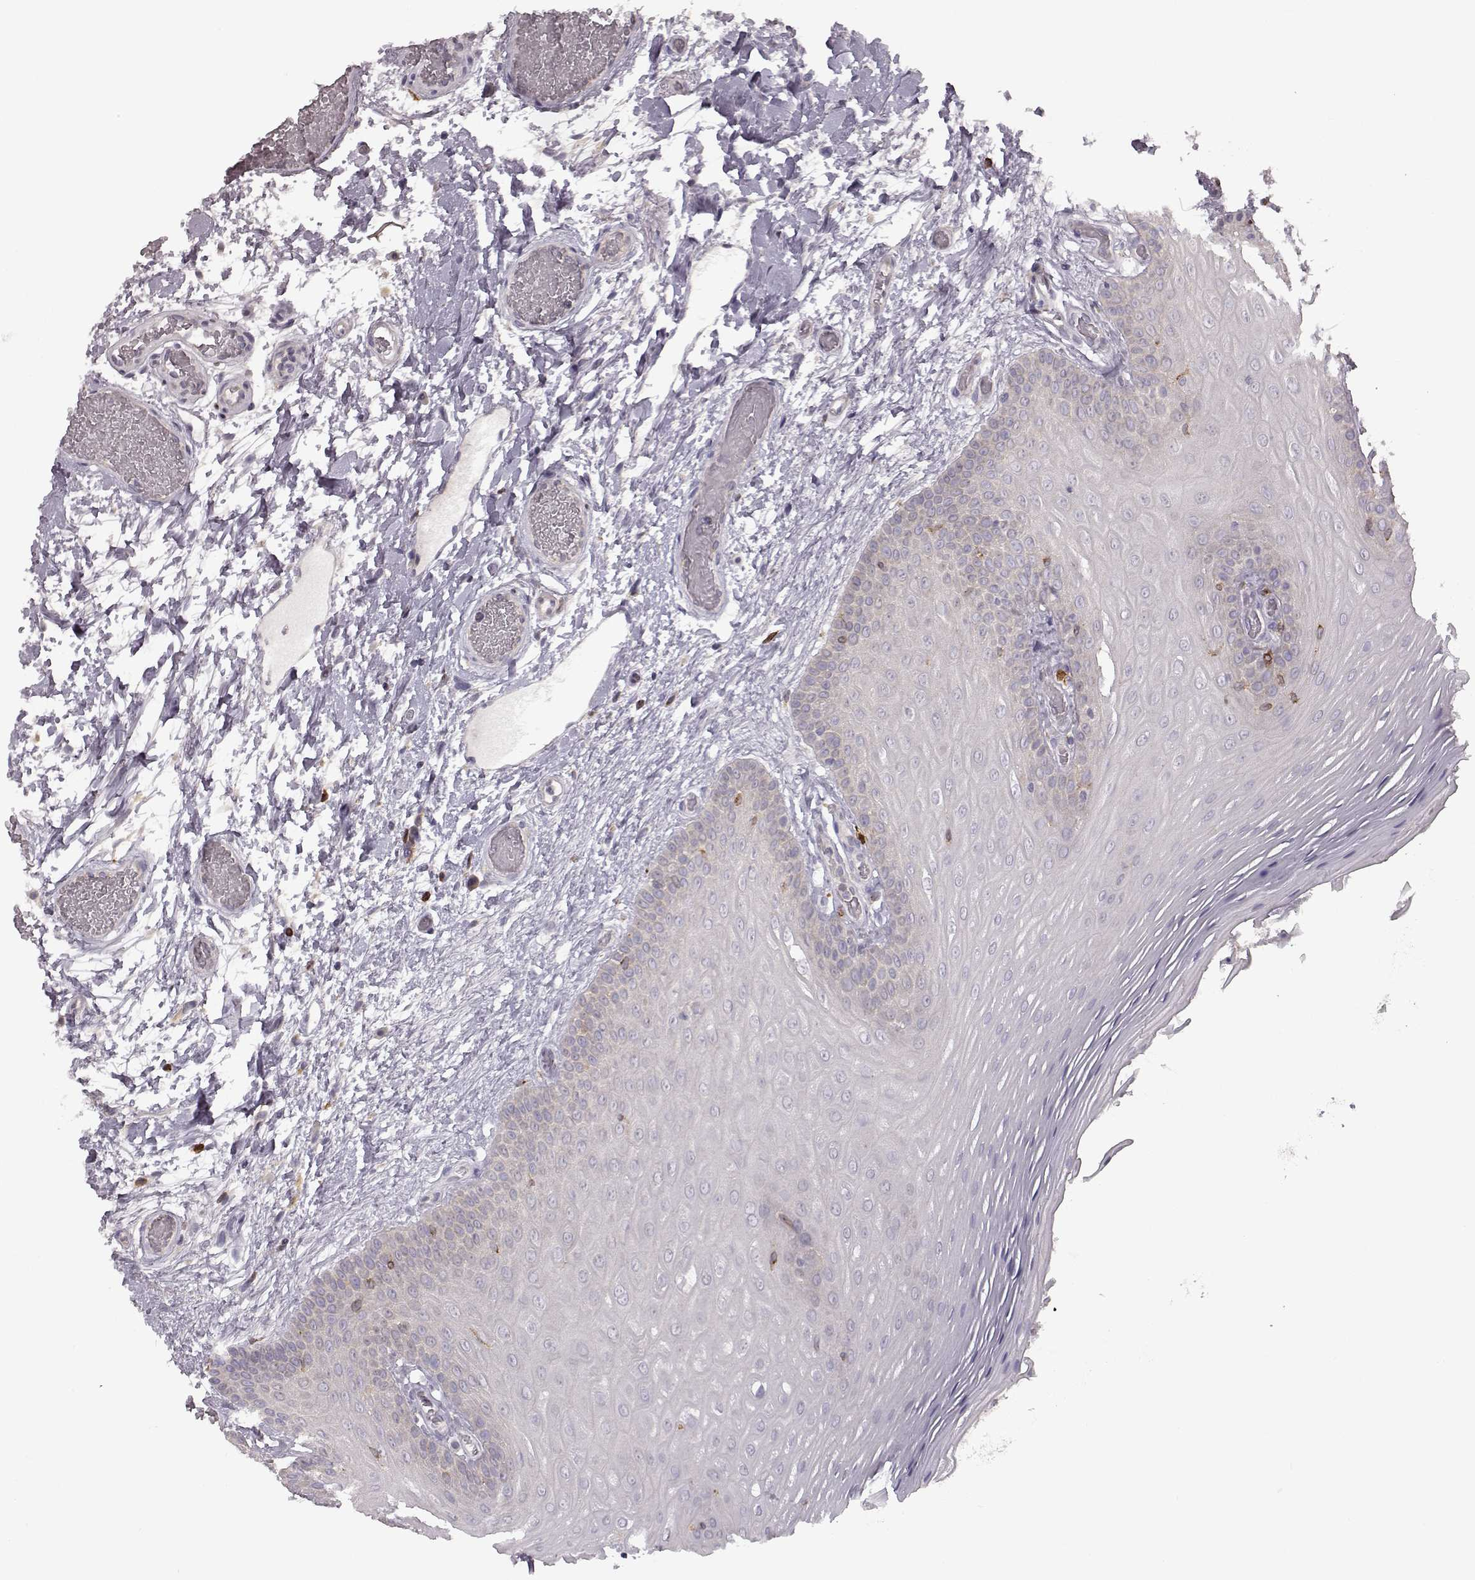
{"staining": {"intensity": "negative", "quantity": "none", "location": "none"}, "tissue": "oral mucosa", "cell_type": "Squamous epithelial cells", "image_type": "normal", "snomed": [{"axis": "morphology", "description": "Normal tissue, NOS"}, {"axis": "morphology", "description": "Squamous cell carcinoma, NOS"}, {"axis": "topography", "description": "Oral tissue"}, {"axis": "topography", "description": "Head-Neck"}], "caption": "A micrograph of human oral mucosa is negative for staining in squamous epithelial cells. (DAB IHC with hematoxylin counter stain).", "gene": "SPAG17", "patient": {"sex": "male", "age": 78}}